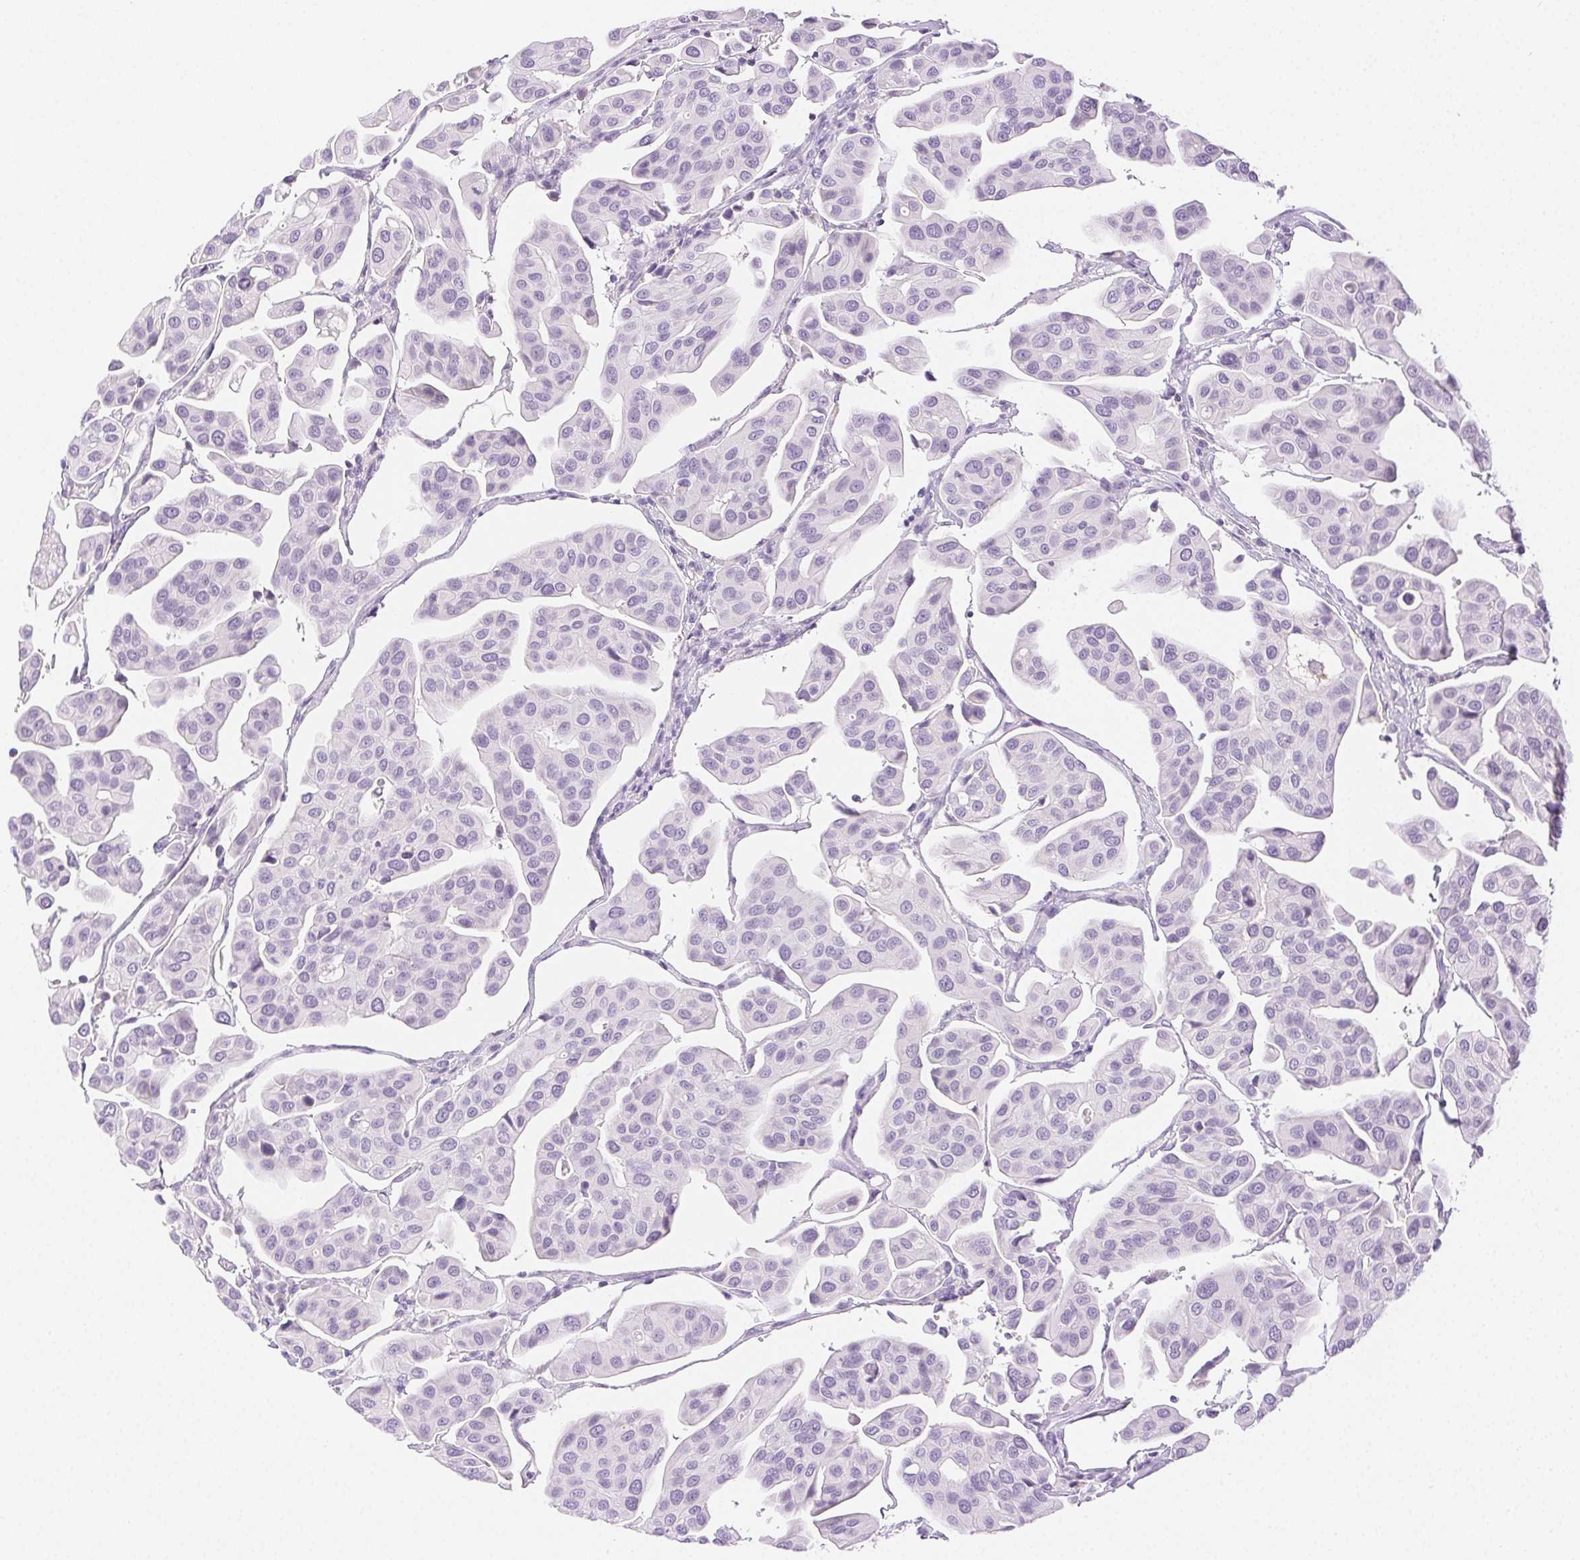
{"staining": {"intensity": "negative", "quantity": "none", "location": "none"}, "tissue": "renal cancer", "cell_type": "Tumor cells", "image_type": "cancer", "snomed": [{"axis": "morphology", "description": "Adenocarcinoma, NOS"}, {"axis": "topography", "description": "Urinary bladder"}], "caption": "This is an immunohistochemistry (IHC) micrograph of renal cancer. There is no positivity in tumor cells.", "gene": "SPACA4", "patient": {"sex": "male", "age": 61}}